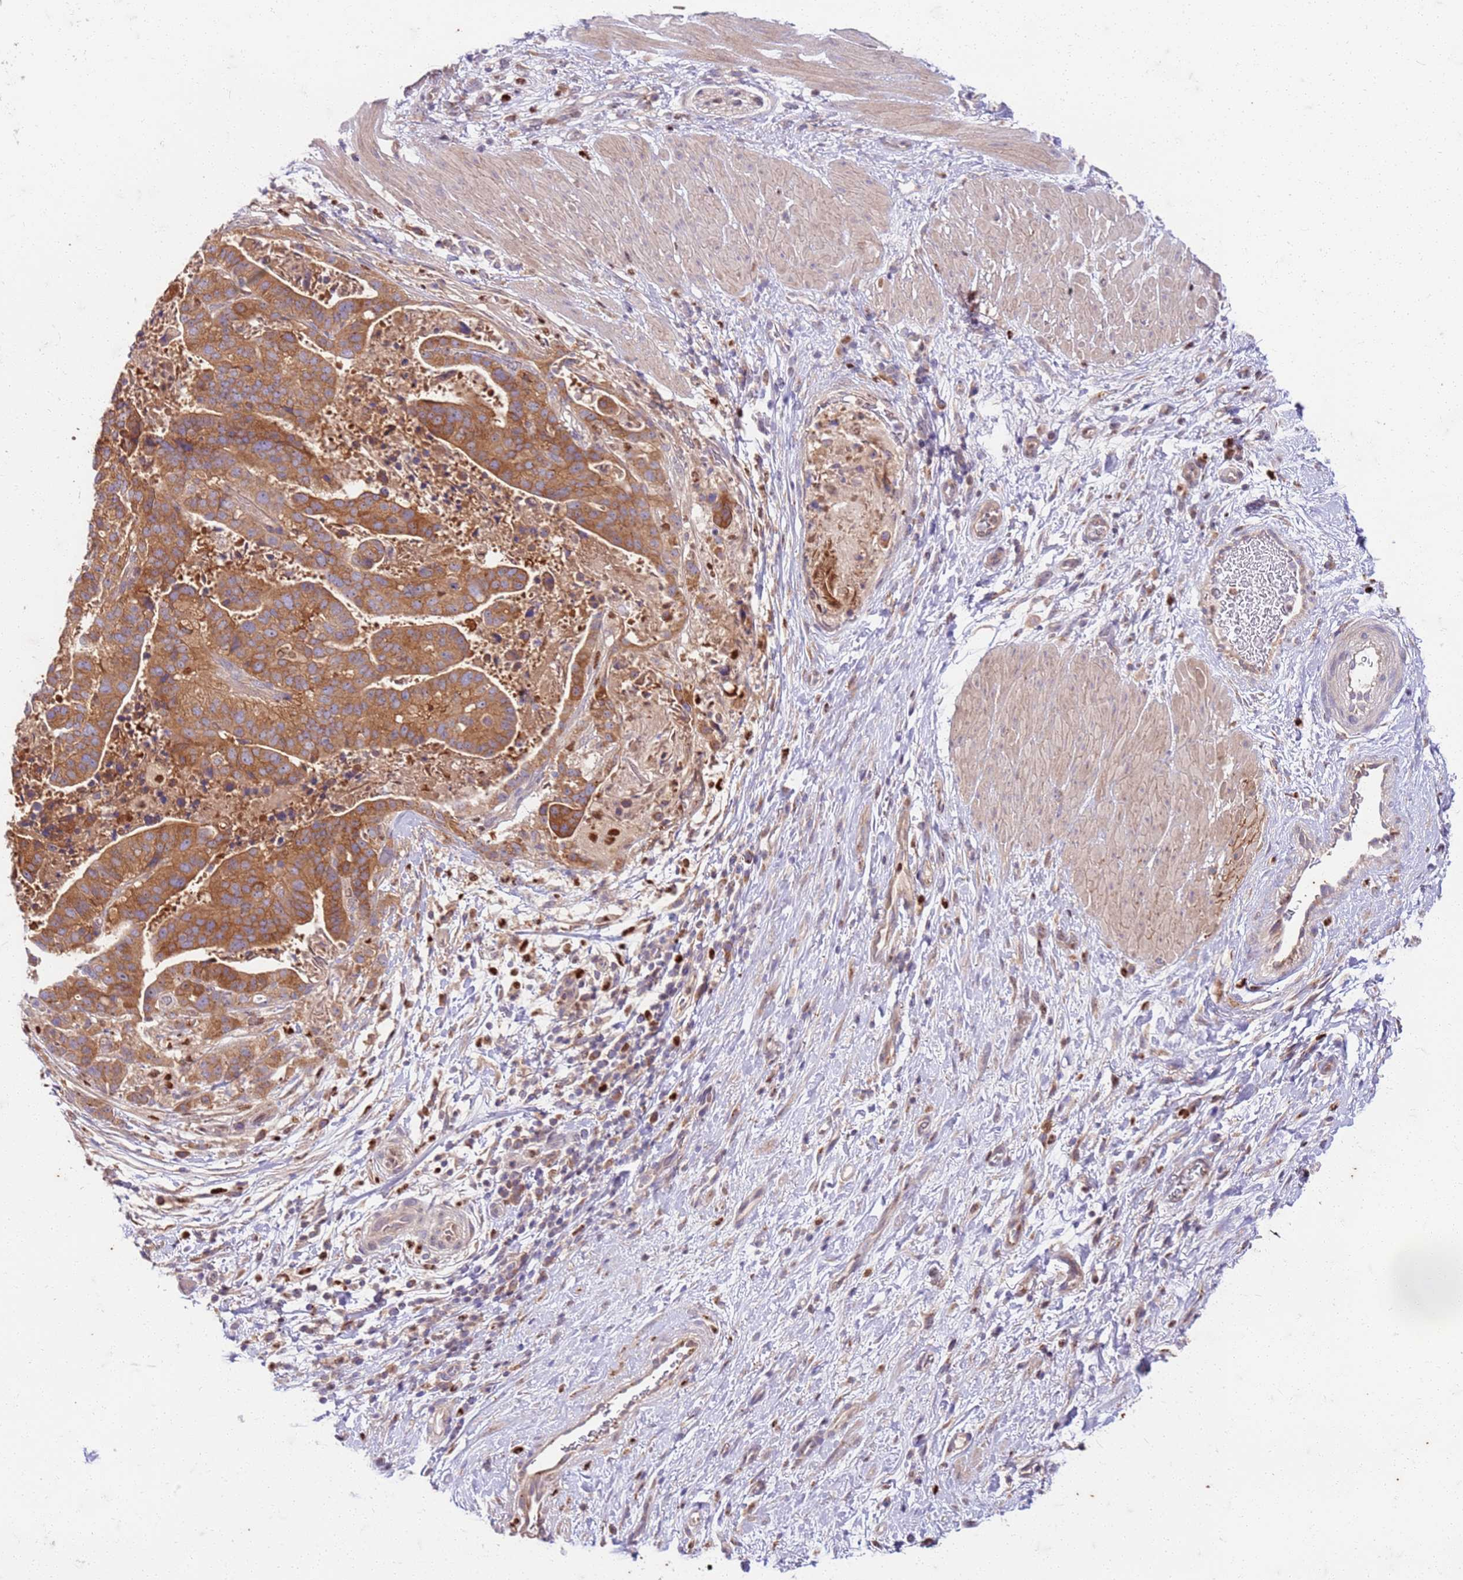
{"staining": {"intensity": "strong", "quantity": ">75%", "location": "cytoplasmic/membranous"}, "tissue": "stomach cancer", "cell_type": "Tumor cells", "image_type": "cancer", "snomed": [{"axis": "morphology", "description": "Adenocarcinoma, NOS"}, {"axis": "topography", "description": "Stomach"}], "caption": "Immunohistochemical staining of human stomach cancer demonstrates high levels of strong cytoplasmic/membranous positivity in approximately >75% of tumor cells.", "gene": "OSBP", "patient": {"sex": "male", "age": 48}}